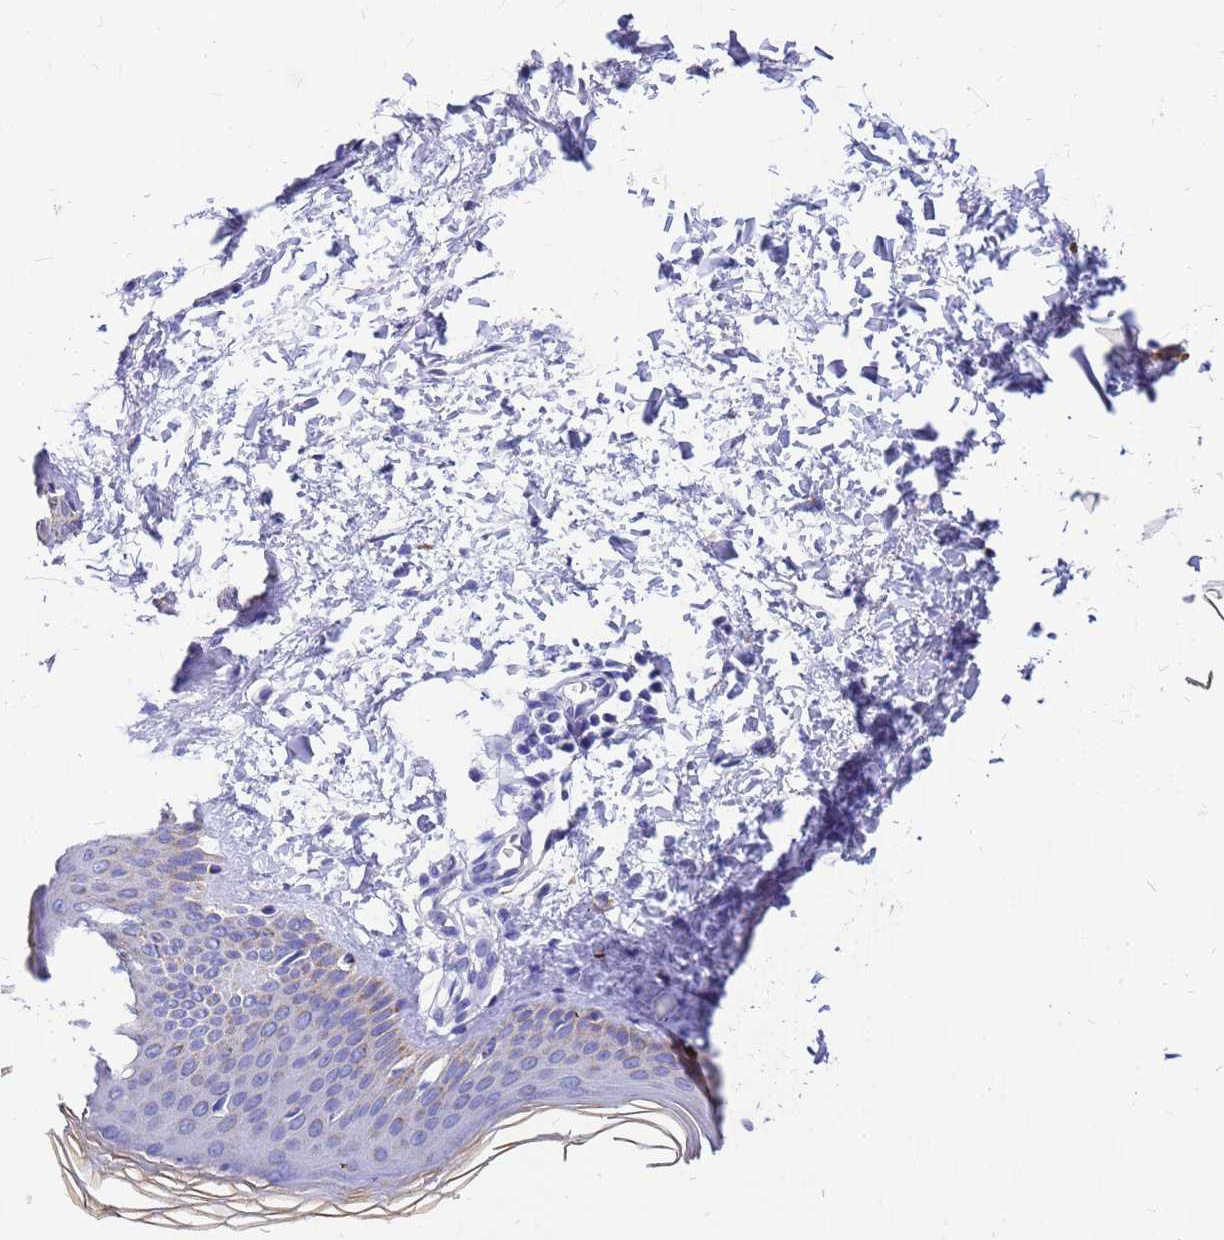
{"staining": {"intensity": "negative", "quantity": "none", "location": "none"}, "tissue": "skin", "cell_type": "Fibroblasts", "image_type": "normal", "snomed": [{"axis": "morphology", "description": "Normal tissue, NOS"}, {"axis": "topography", "description": "Skin"}], "caption": "This is an immunohistochemistry image of benign skin. There is no expression in fibroblasts.", "gene": "OR52E2", "patient": {"sex": "female", "age": 27}}